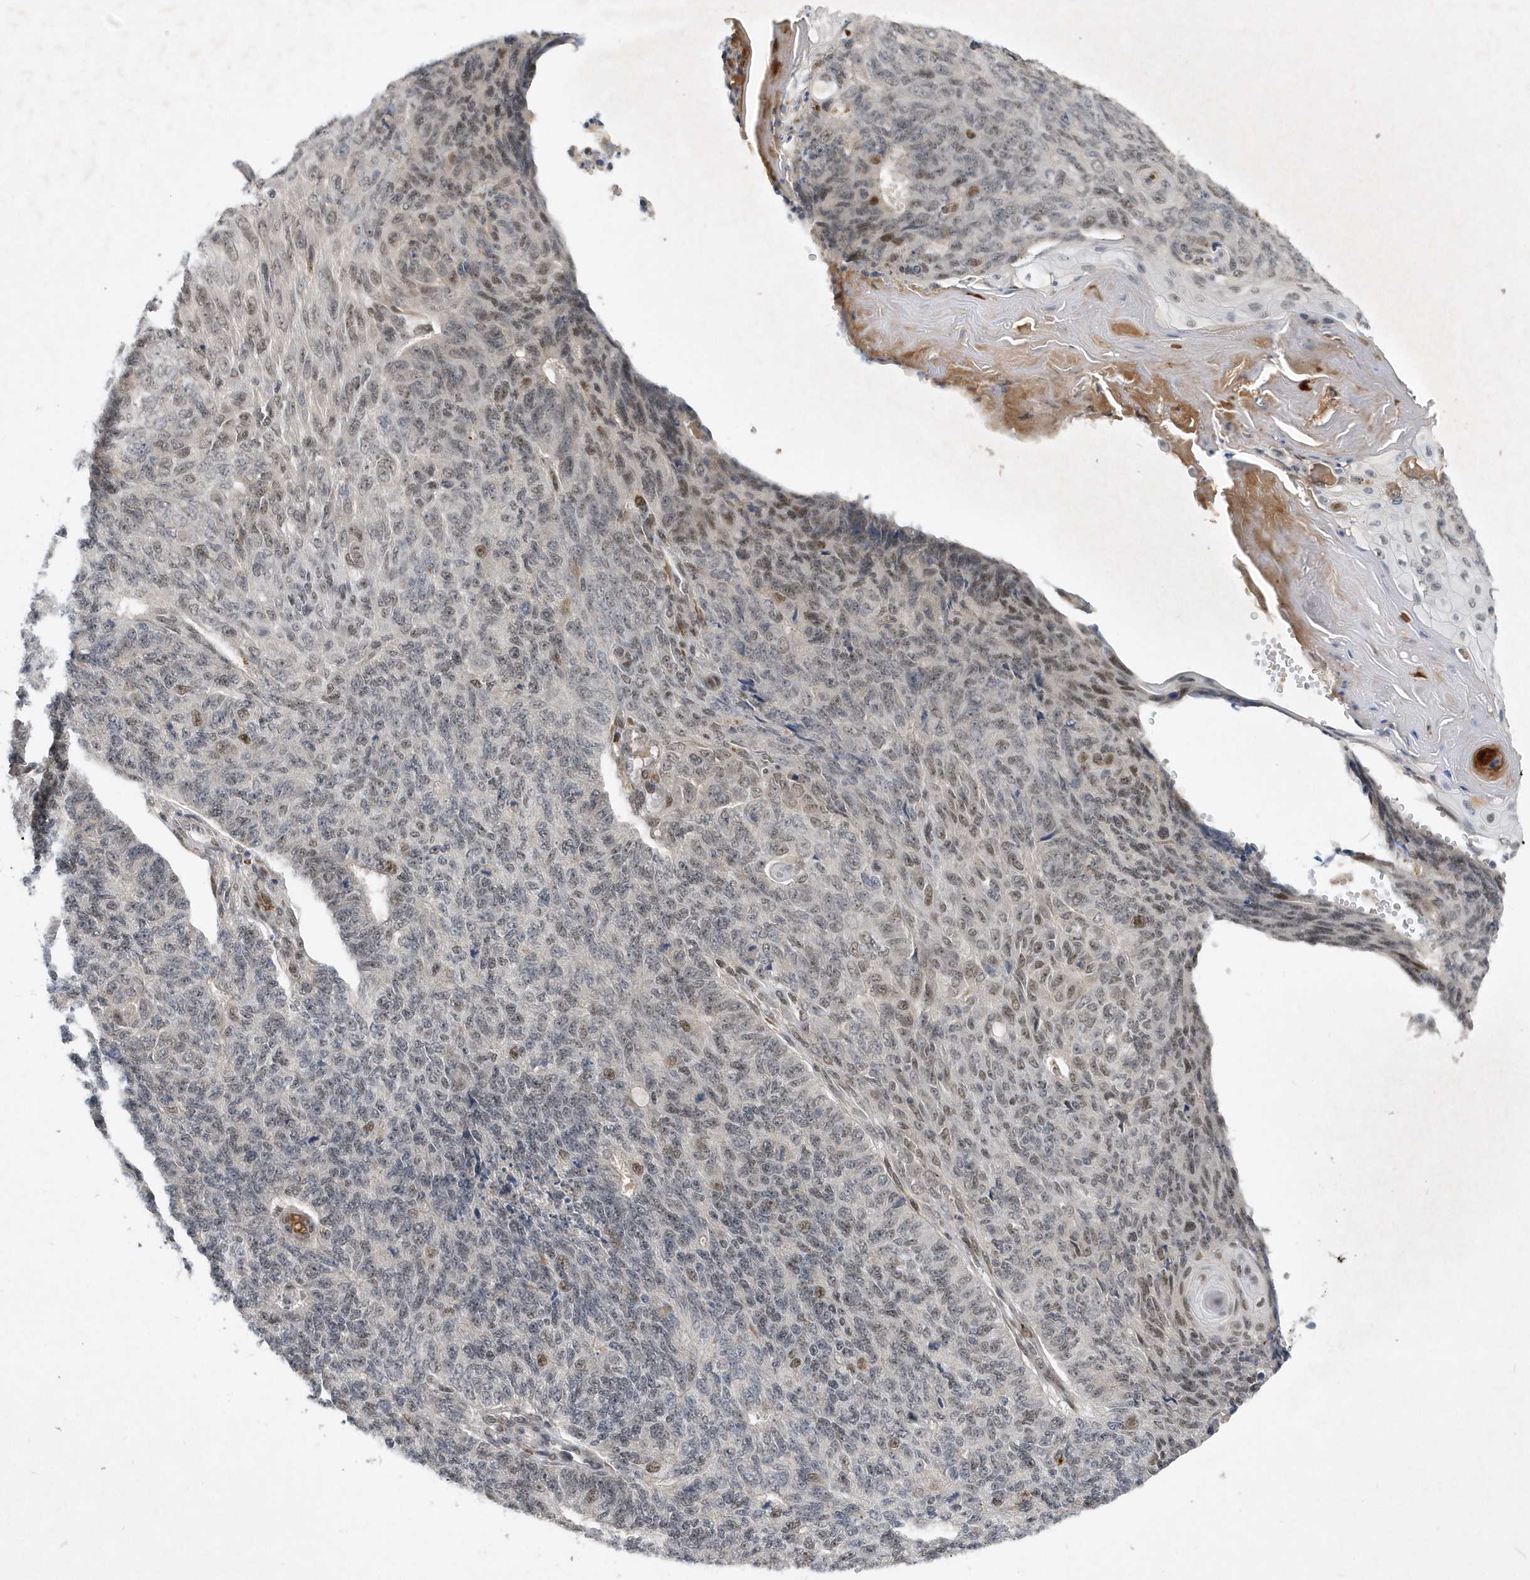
{"staining": {"intensity": "weak", "quantity": "<25%", "location": "nuclear"}, "tissue": "endometrial cancer", "cell_type": "Tumor cells", "image_type": "cancer", "snomed": [{"axis": "morphology", "description": "Adenocarcinoma, NOS"}, {"axis": "topography", "description": "Endometrium"}], "caption": "Human endometrial adenocarcinoma stained for a protein using immunohistochemistry (IHC) exhibits no staining in tumor cells.", "gene": "FAM217A", "patient": {"sex": "female", "age": 32}}